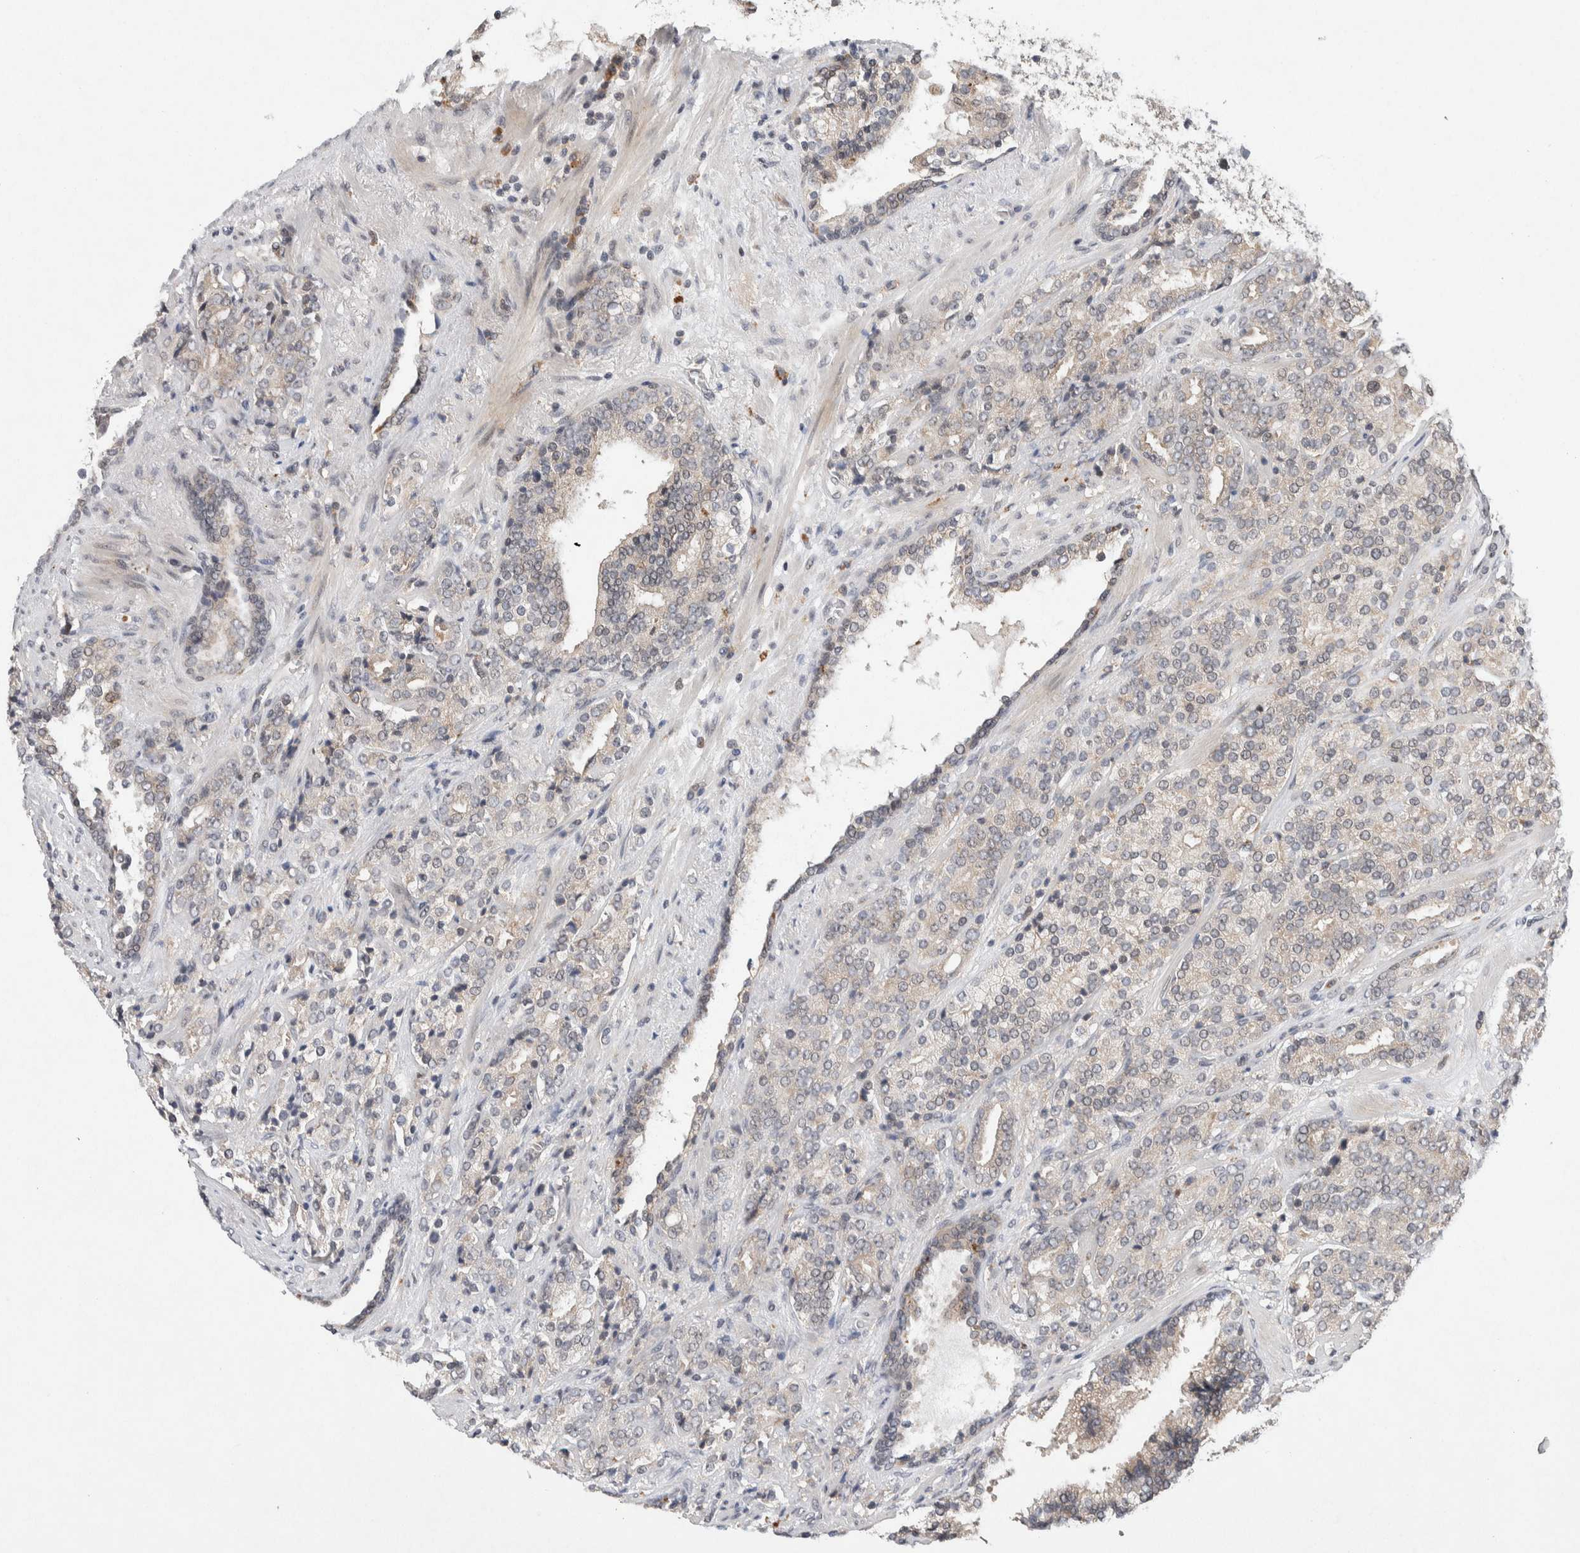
{"staining": {"intensity": "negative", "quantity": "none", "location": "none"}, "tissue": "prostate cancer", "cell_type": "Tumor cells", "image_type": "cancer", "snomed": [{"axis": "morphology", "description": "Adenocarcinoma, High grade"}, {"axis": "topography", "description": "Prostate"}], "caption": "This is an immunohistochemistry image of human prostate adenocarcinoma (high-grade). There is no positivity in tumor cells.", "gene": "KCNK1", "patient": {"sex": "male", "age": 71}}